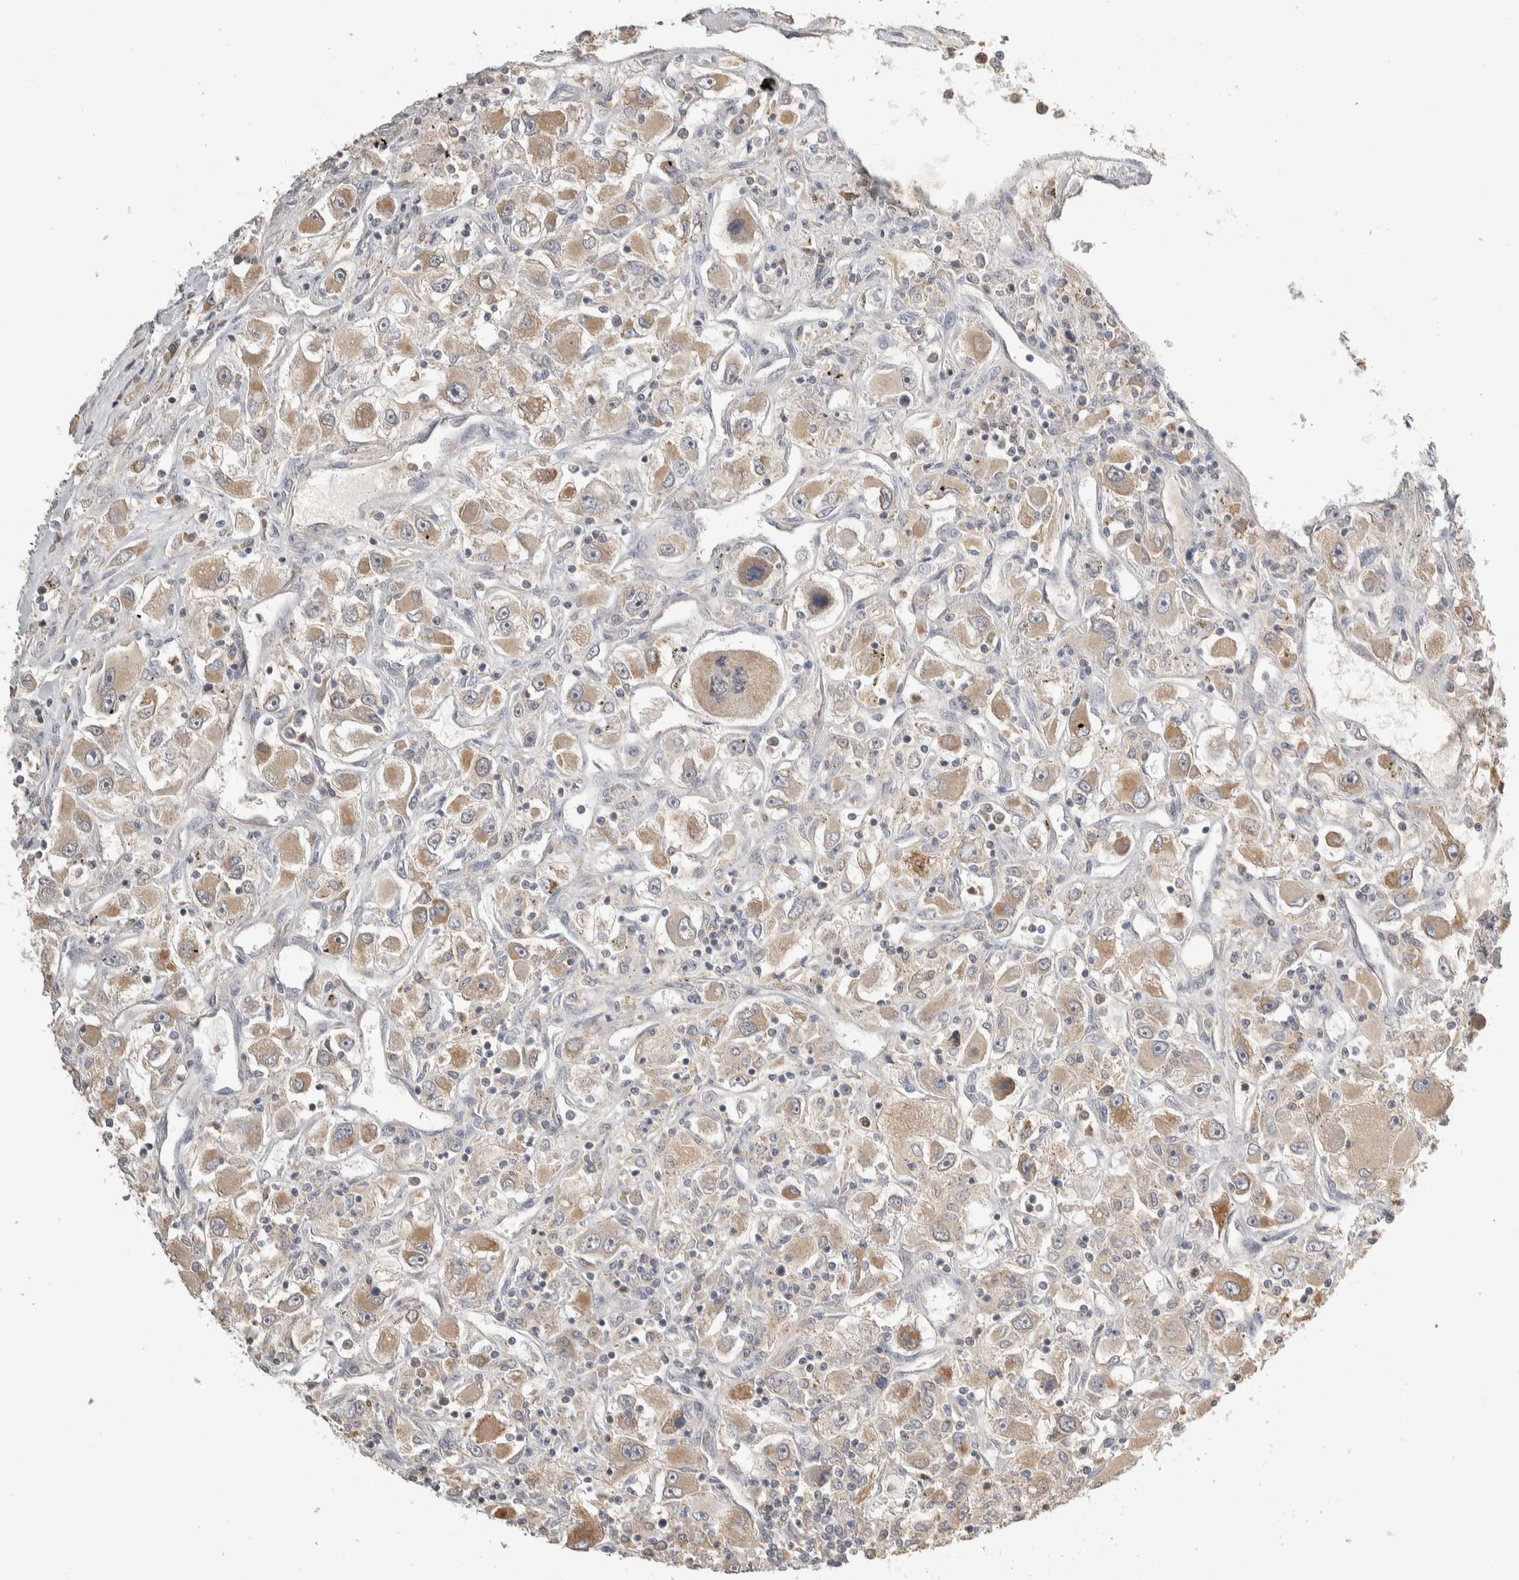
{"staining": {"intensity": "moderate", "quantity": "<25%", "location": "cytoplasmic/membranous"}, "tissue": "renal cancer", "cell_type": "Tumor cells", "image_type": "cancer", "snomed": [{"axis": "morphology", "description": "Adenocarcinoma, NOS"}, {"axis": "topography", "description": "Kidney"}], "caption": "IHC image of neoplastic tissue: renal cancer (adenocarcinoma) stained using IHC demonstrates low levels of moderate protein expression localized specifically in the cytoplasmic/membranous of tumor cells, appearing as a cytoplasmic/membranous brown color.", "gene": "EIF3H", "patient": {"sex": "female", "age": 52}}